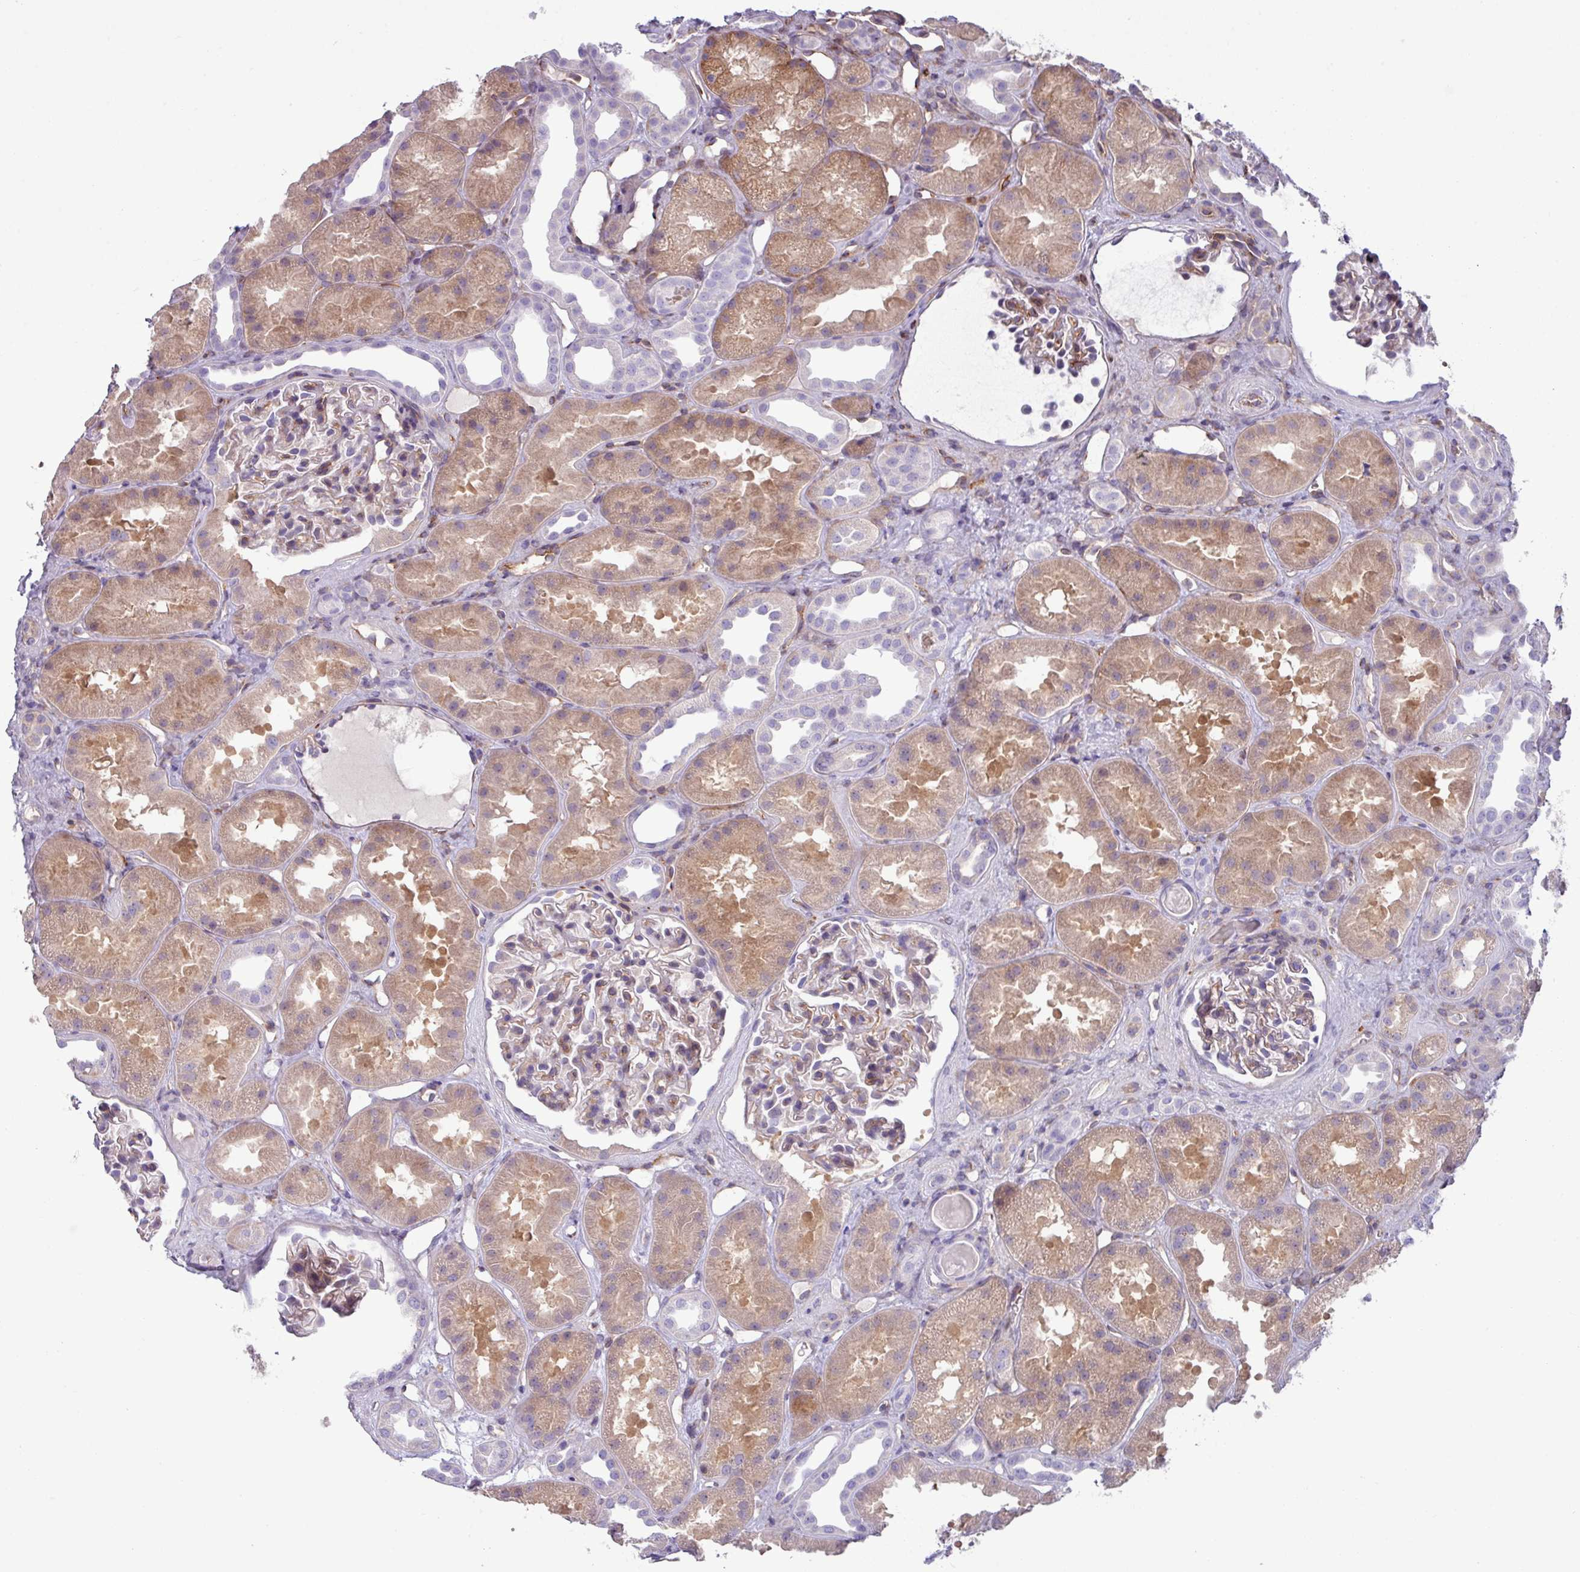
{"staining": {"intensity": "weak", "quantity": "25%-75%", "location": "cytoplasmic/membranous"}, "tissue": "kidney", "cell_type": "Cells in glomeruli", "image_type": "normal", "snomed": [{"axis": "morphology", "description": "Normal tissue, NOS"}, {"axis": "topography", "description": "Kidney"}], "caption": "A high-resolution image shows IHC staining of benign kidney, which reveals weak cytoplasmic/membranous expression in approximately 25%-75% of cells in glomeruli.", "gene": "KIRREL3", "patient": {"sex": "male", "age": 61}}